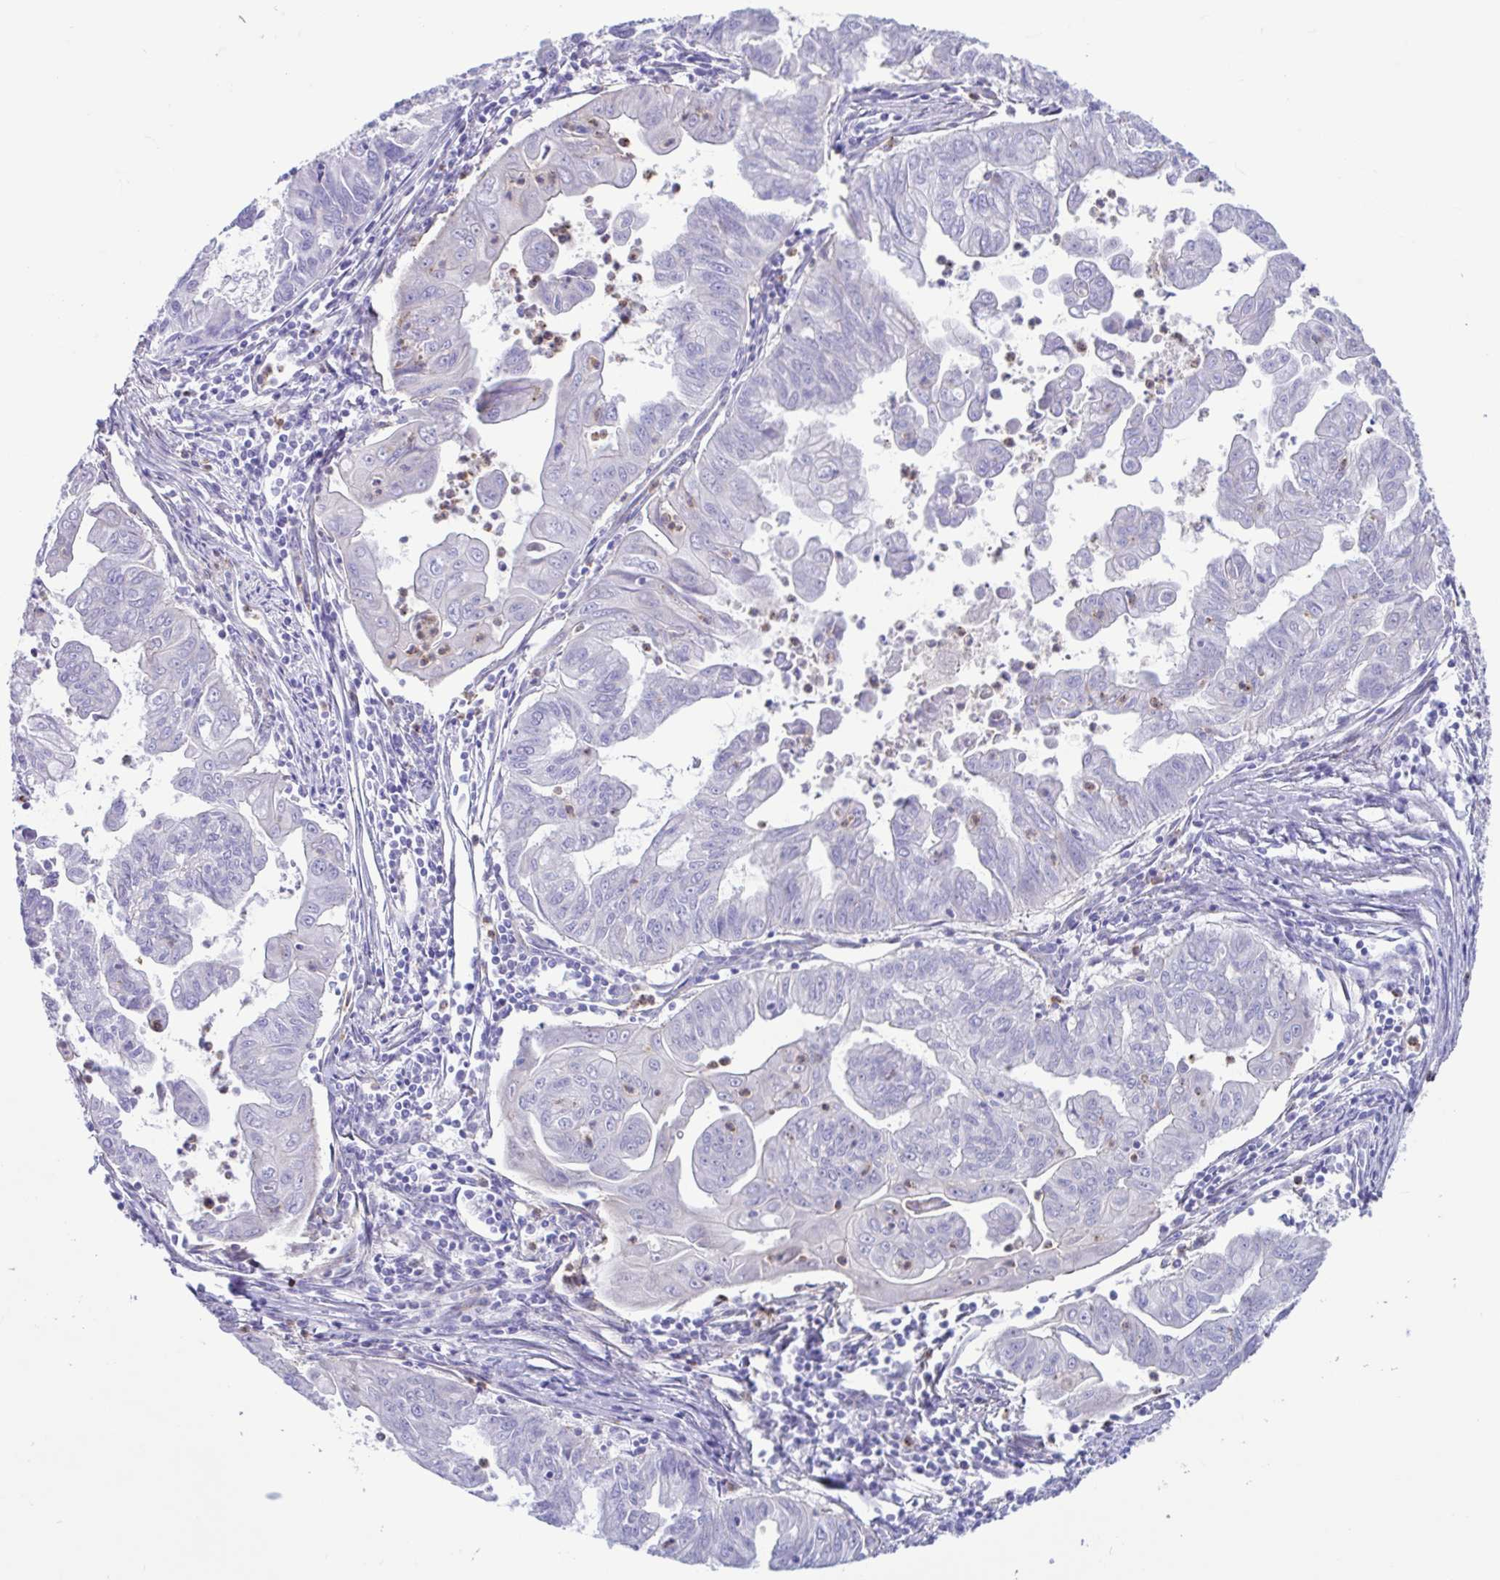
{"staining": {"intensity": "negative", "quantity": "none", "location": "none"}, "tissue": "stomach cancer", "cell_type": "Tumor cells", "image_type": "cancer", "snomed": [{"axis": "morphology", "description": "Adenocarcinoma, NOS"}, {"axis": "topography", "description": "Stomach, upper"}], "caption": "This is a image of immunohistochemistry (IHC) staining of stomach cancer, which shows no expression in tumor cells. (DAB IHC with hematoxylin counter stain).", "gene": "CYP11B1", "patient": {"sex": "male", "age": 80}}